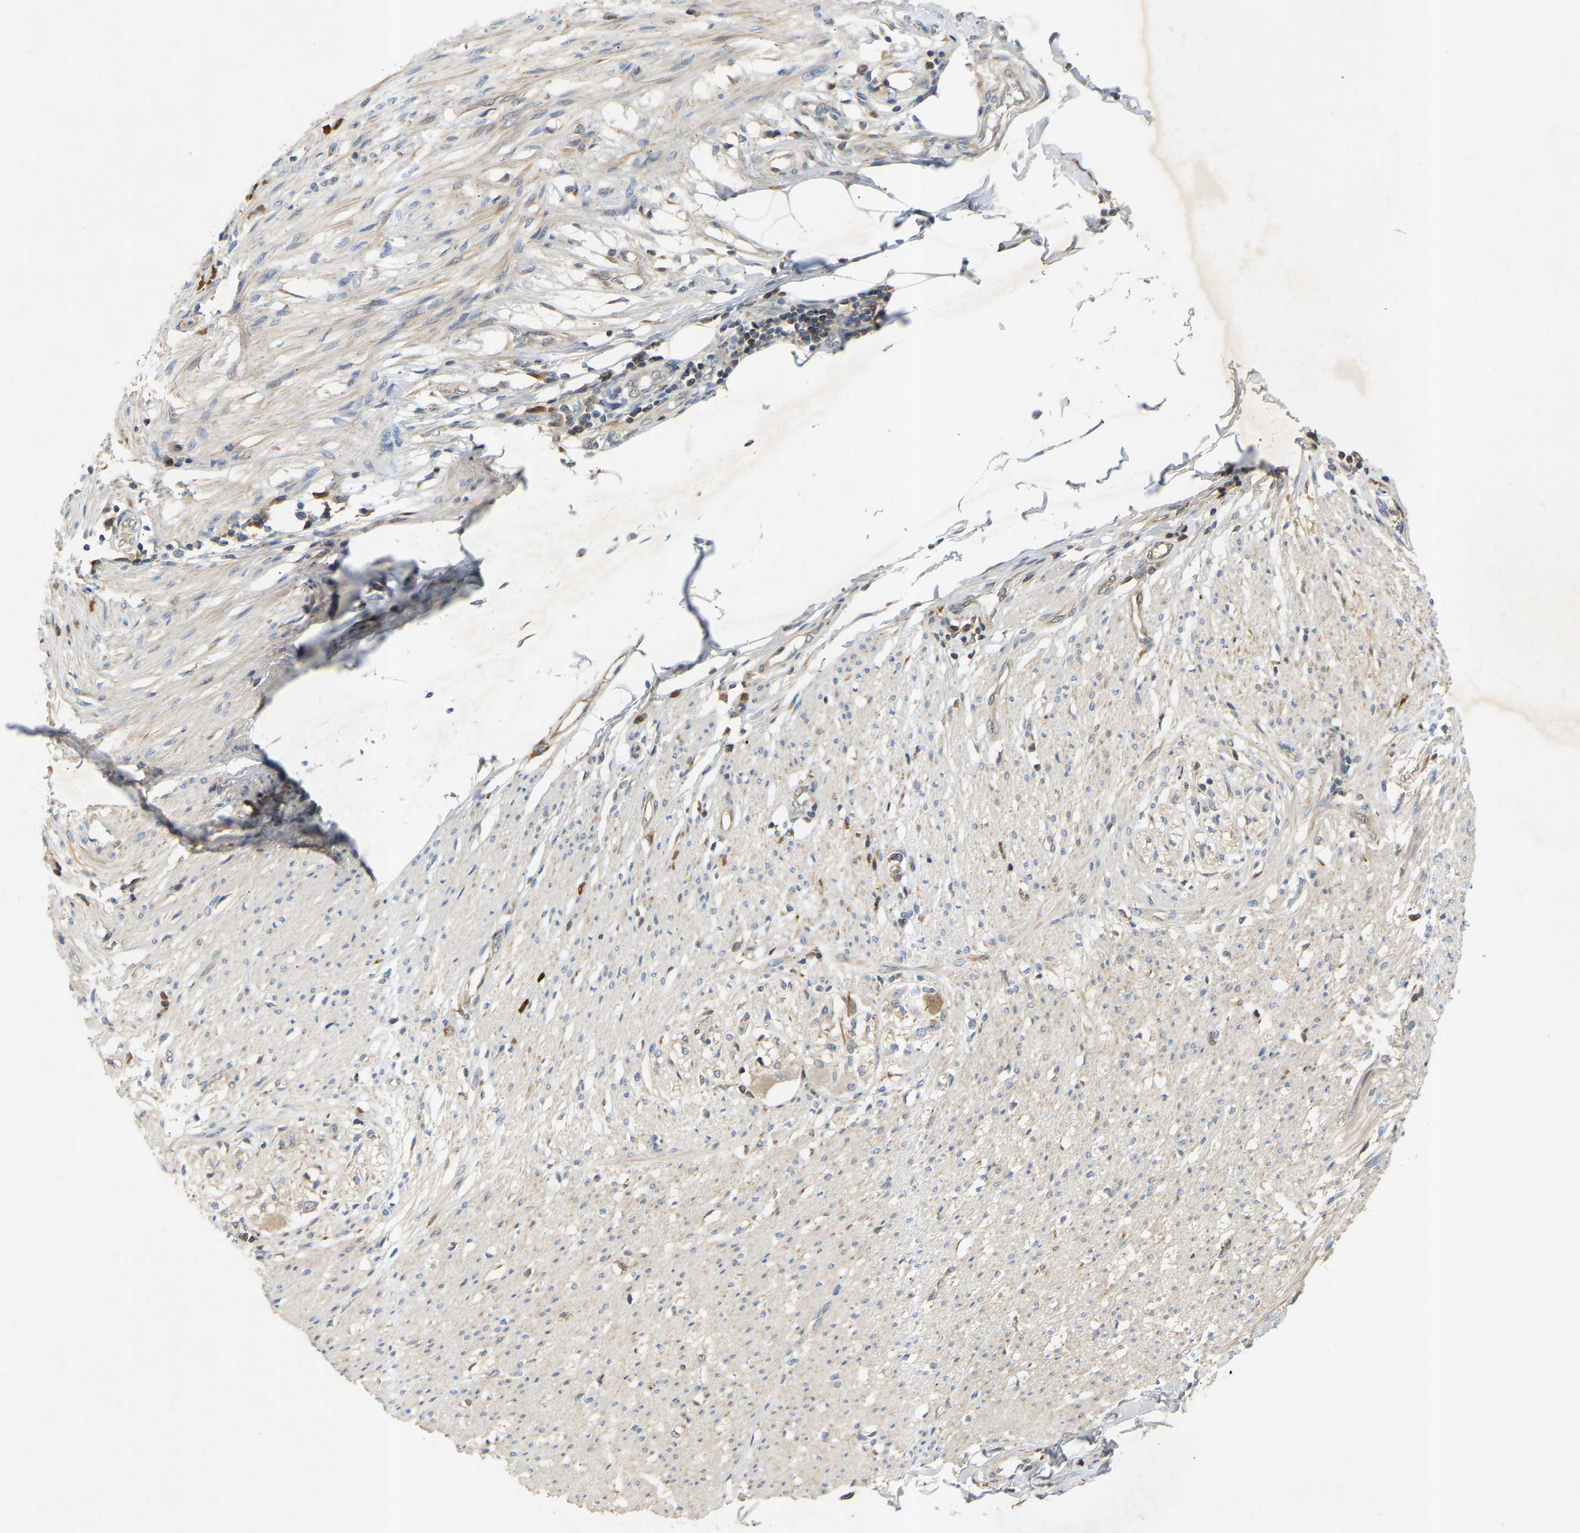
{"staining": {"intensity": "negative", "quantity": "none", "location": "none"}, "tissue": "smooth muscle", "cell_type": "Smooth muscle cells", "image_type": "normal", "snomed": [{"axis": "morphology", "description": "Normal tissue, NOS"}, {"axis": "morphology", "description": "Adenocarcinoma, NOS"}, {"axis": "topography", "description": "Colon"}, {"axis": "topography", "description": "Peripheral nerve tissue"}], "caption": "Smooth muscle cells show no significant protein positivity in normal smooth muscle.", "gene": "ATP5MF", "patient": {"sex": "male", "age": 14}}